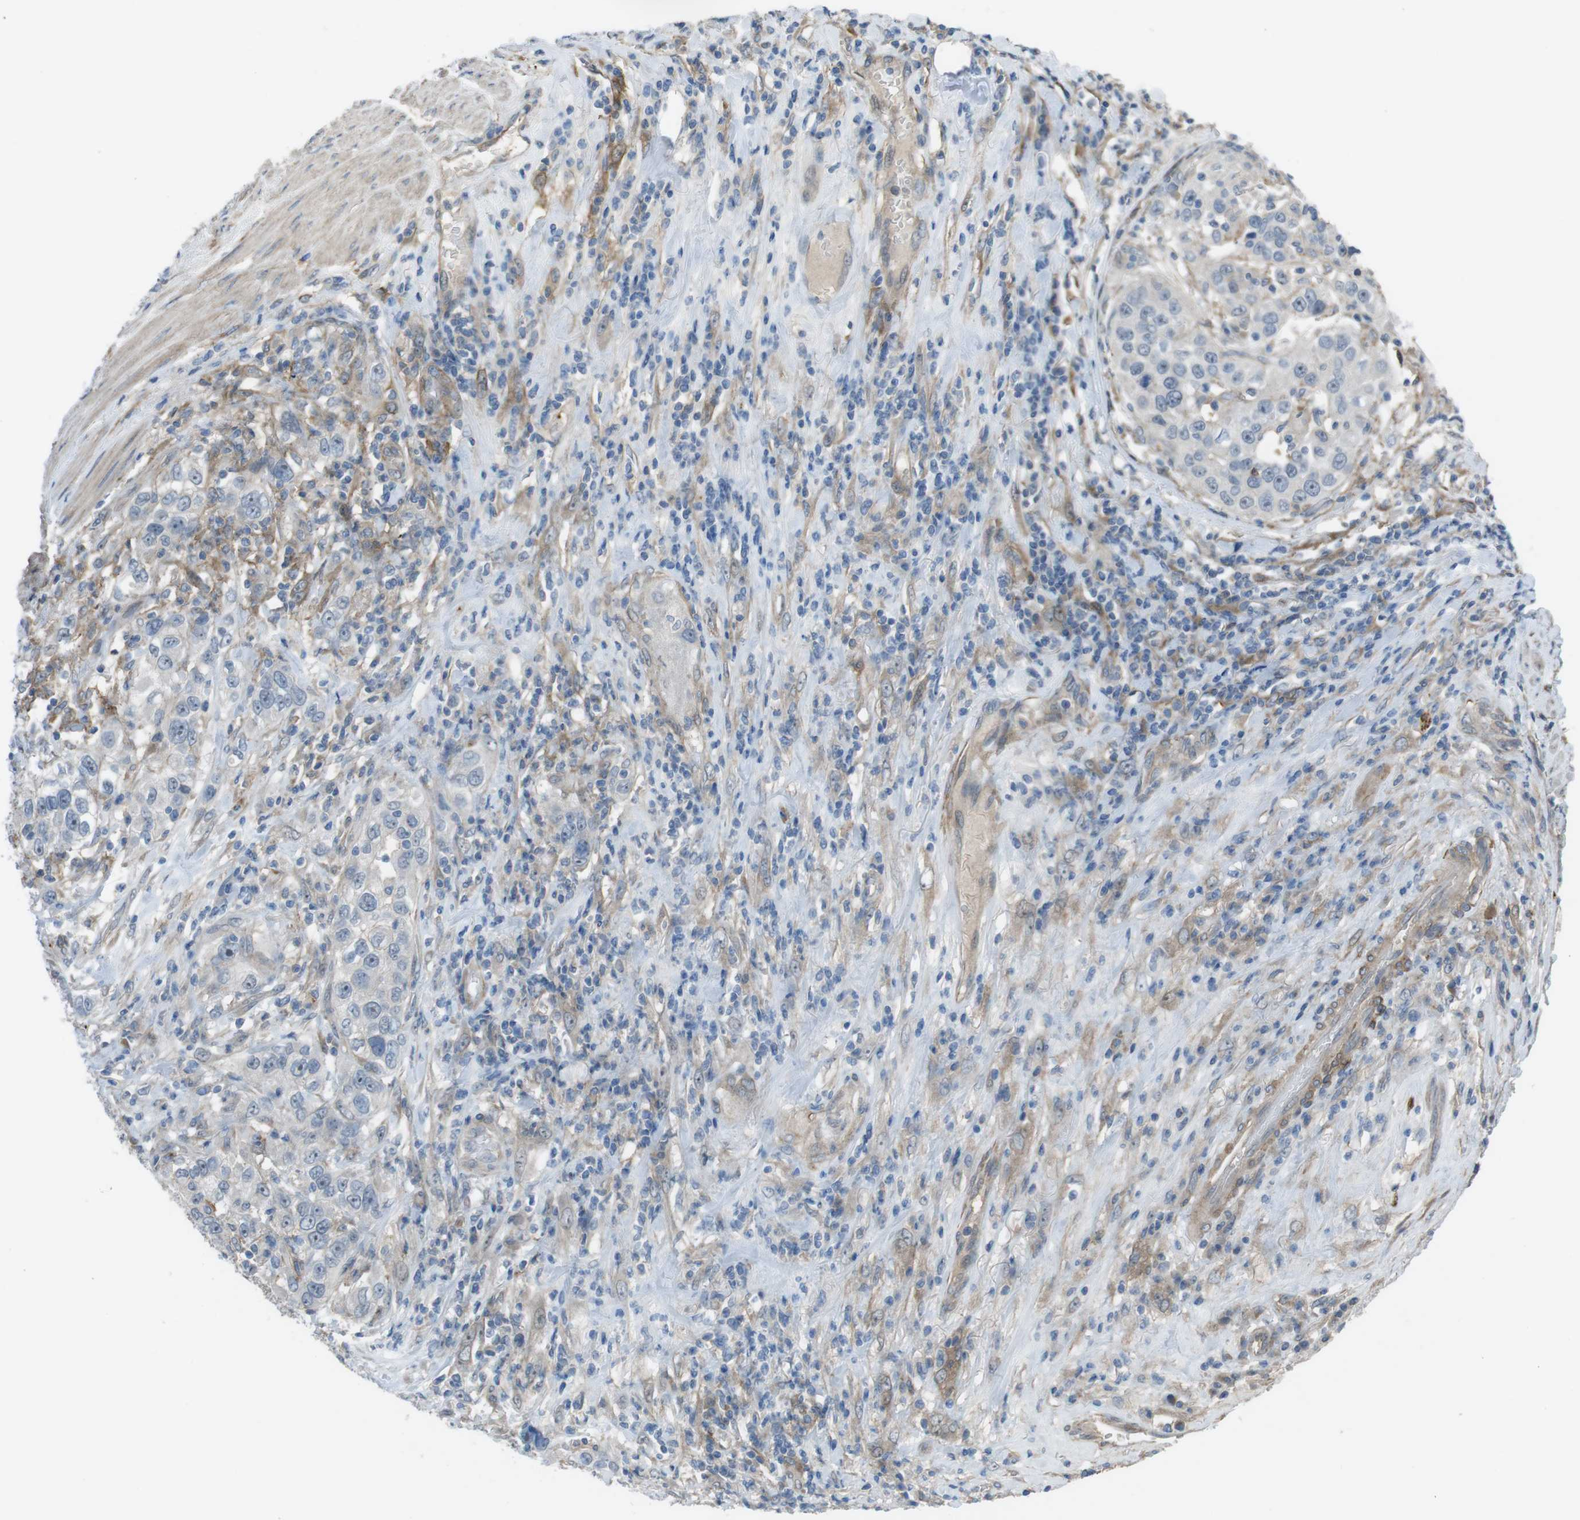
{"staining": {"intensity": "negative", "quantity": "none", "location": "none"}, "tissue": "urothelial cancer", "cell_type": "Tumor cells", "image_type": "cancer", "snomed": [{"axis": "morphology", "description": "Urothelial carcinoma, High grade"}, {"axis": "topography", "description": "Urinary bladder"}], "caption": "Immunohistochemical staining of human urothelial carcinoma (high-grade) displays no significant expression in tumor cells.", "gene": "ANK2", "patient": {"sex": "female", "age": 80}}